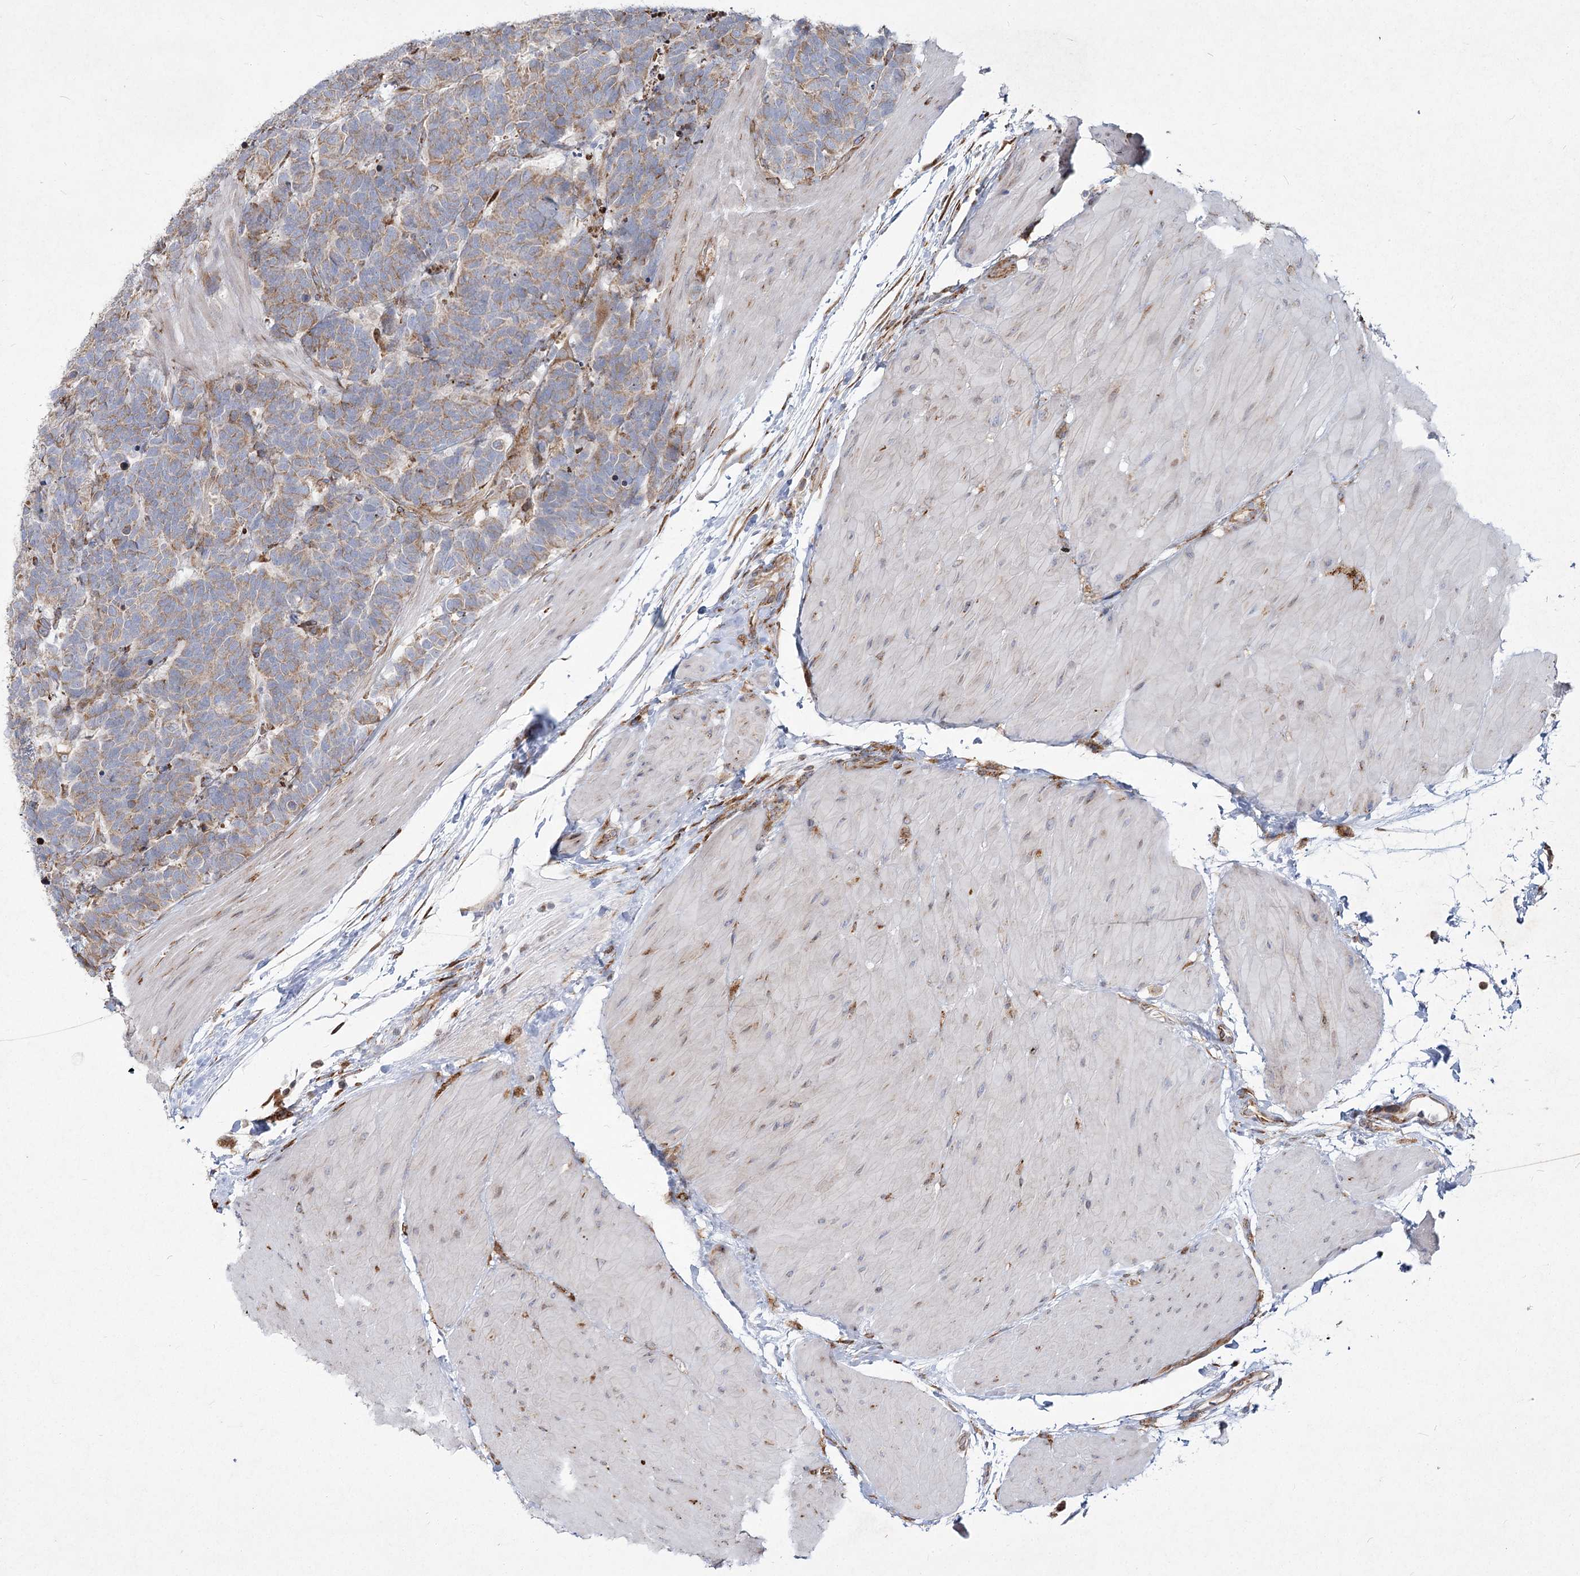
{"staining": {"intensity": "weak", "quantity": "25%-75%", "location": "cytoplasmic/membranous"}, "tissue": "carcinoid", "cell_type": "Tumor cells", "image_type": "cancer", "snomed": [{"axis": "morphology", "description": "Carcinoma, NOS"}, {"axis": "morphology", "description": "Carcinoid, malignant, NOS"}, {"axis": "topography", "description": "Urinary bladder"}], "caption": "Carcinoid was stained to show a protein in brown. There is low levels of weak cytoplasmic/membranous staining in about 25%-75% of tumor cells. The staining was performed using DAB (3,3'-diaminobenzidine) to visualize the protein expression in brown, while the nuclei were stained in blue with hematoxylin (Magnification: 20x).", "gene": "NHLRC2", "patient": {"sex": "male", "age": 57}}